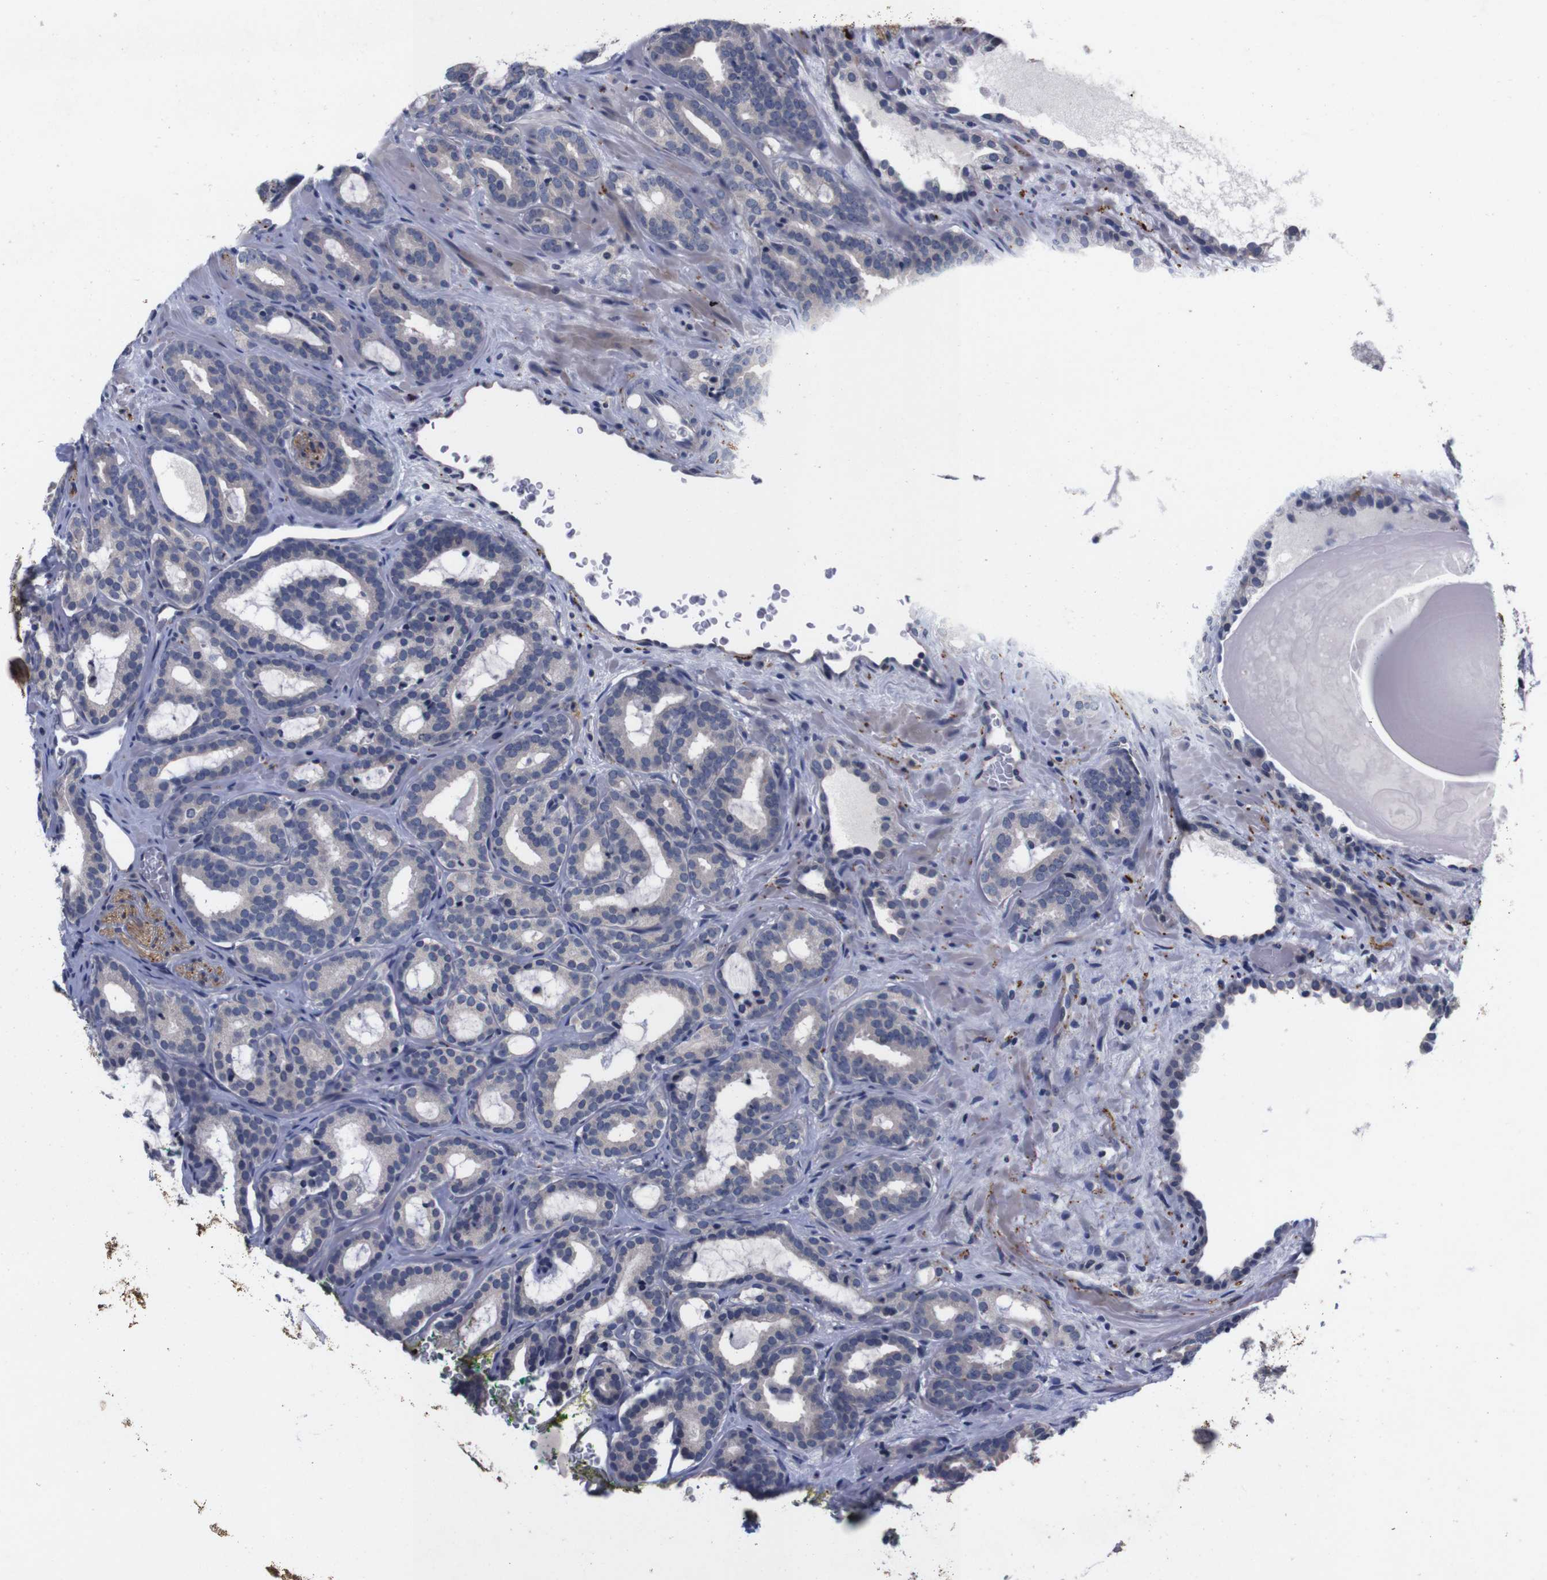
{"staining": {"intensity": "negative", "quantity": "none", "location": "none"}, "tissue": "prostate cancer", "cell_type": "Tumor cells", "image_type": "cancer", "snomed": [{"axis": "morphology", "description": "Adenocarcinoma, Low grade"}, {"axis": "topography", "description": "Prostate"}], "caption": "High magnification brightfield microscopy of prostate cancer (adenocarcinoma (low-grade)) stained with DAB (brown) and counterstained with hematoxylin (blue): tumor cells show no significant positivity. The staining is performed using DAB (3,3'-diaminobenzidine) brown chromogen with nuclei counter-stained in using hematoxylin.", "gene": "TNFRSF21", "patient": {"sex": "male", "age": 63}}